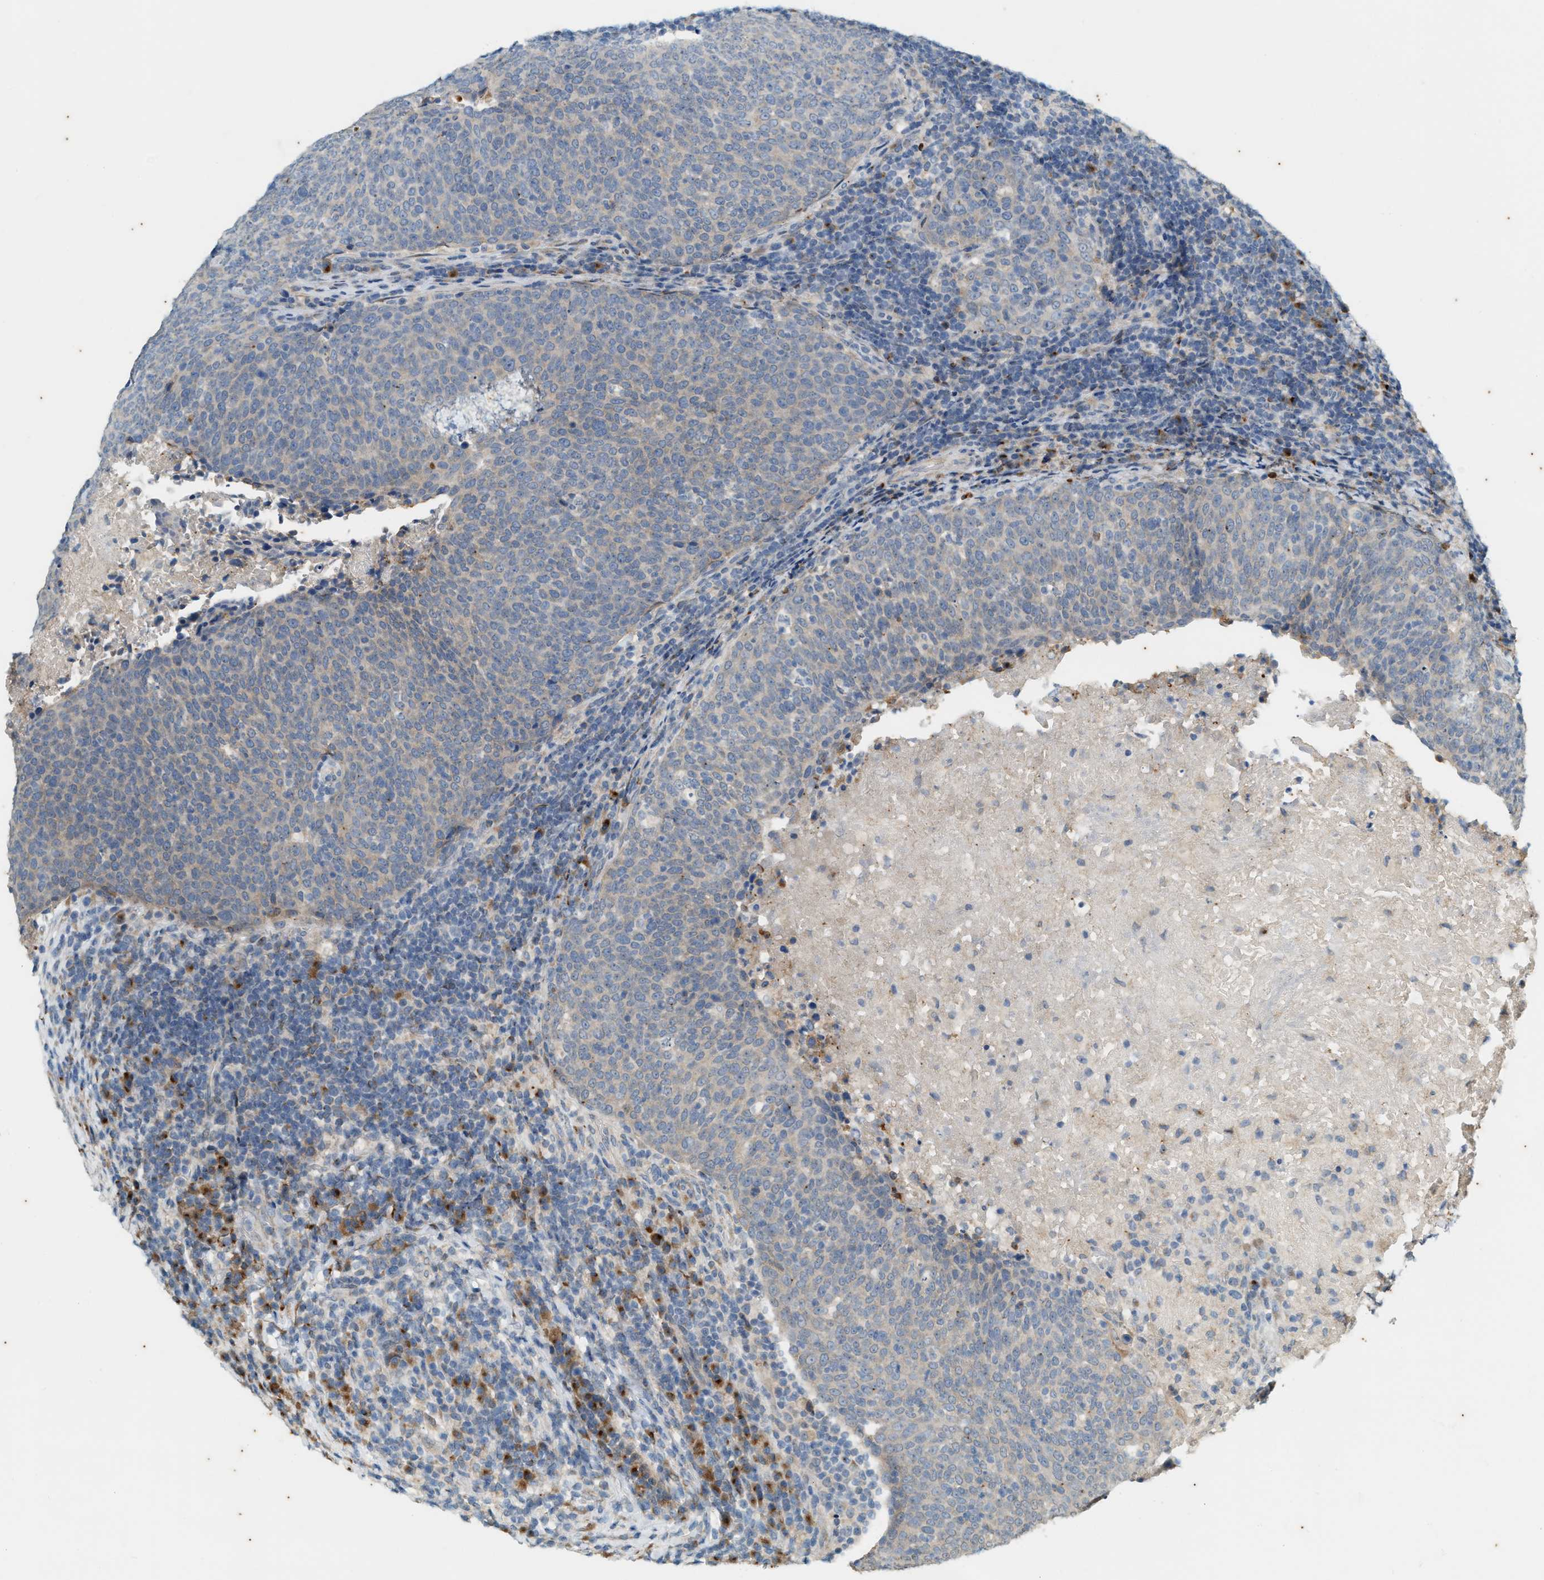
{"staining": {"intensity": "negative", "quantity": "none", "location": "none"}, "tissue": "head and neck cancer", "cell_type": "Tumor cells", "image_type": "cancer", "snomed": [{"axis": "morphology", "description": "Squamous cell carcinoma, NOS"}, {"axis": "morphology", "description": "Squamous cell carcinoma, metastatic, NOS"}, {"axis": "topography", "description": "Lymph node"}, {"axis": "topography", "description": "Head-Neck"}], "caption": "Immunohistochemical staining of human squamous cell carcinoma (head and neck) reveals no significant staining in tumor cells.", "gene": "CHPF2", "patient": {"sex": "male", "age": 62}}